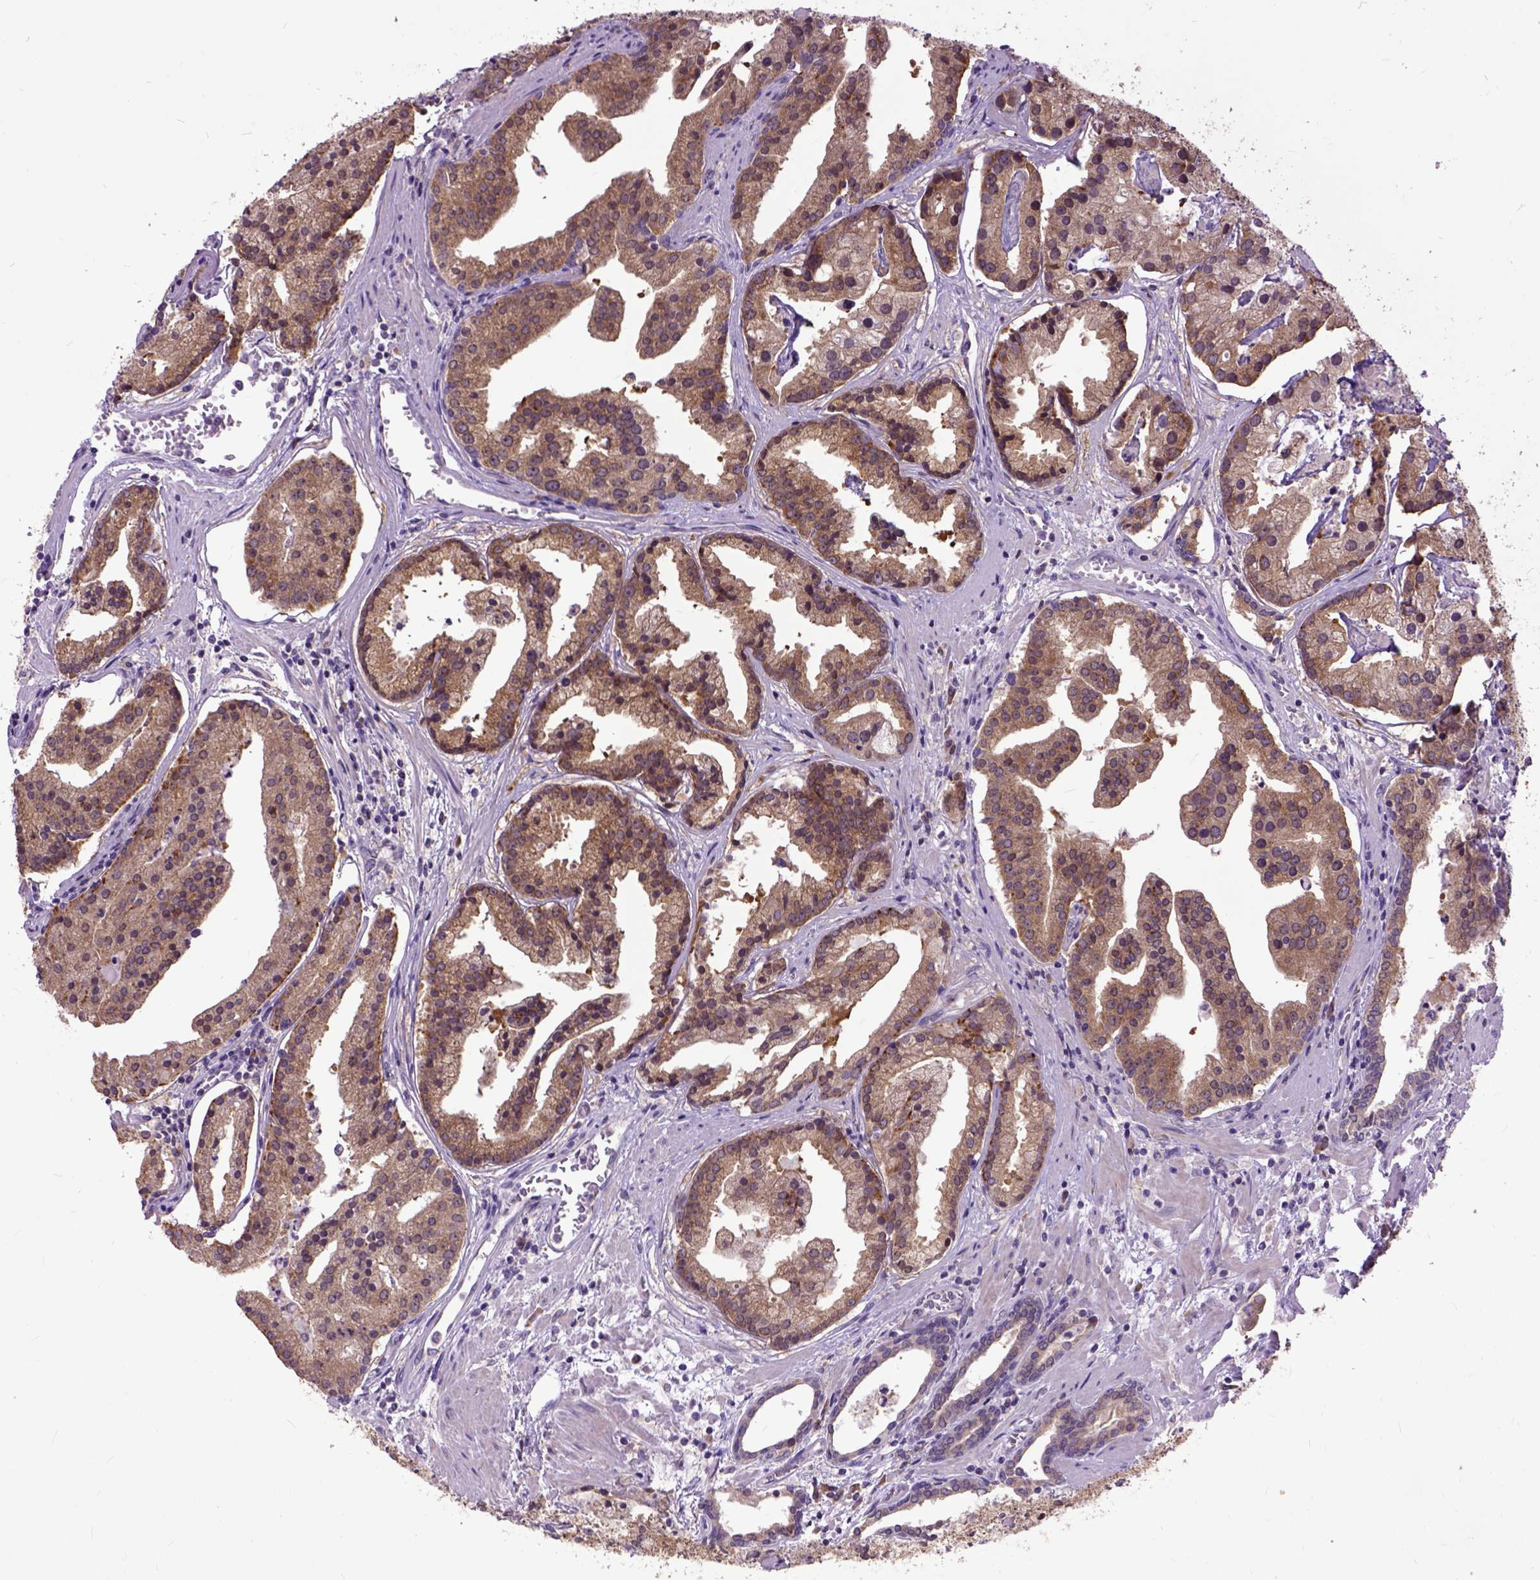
{"staining": {"intensity": "moderate", "quantity": ">75%", "location": "cytoplasmic/membranous"}, "tissue": "prostate cancer", "cell_type": "Tumor cells", "image_type": "cancer", "snomed": [{"axis": "morphology", "description": "Adenocarcinoma, NOS"}, {"axis": "topography", "description": "Prostate and seminal vesicle, NOS"}, {"axis": "topography", "description": "Prostate"}], "caption": "Prostate cancer stained with a brown dye displays moderate cytoplasmic/membranous positive positivity in about >75% of tumor cells.", "gene": "ARL1", "patient": {"sex": "male", "age": 44}}